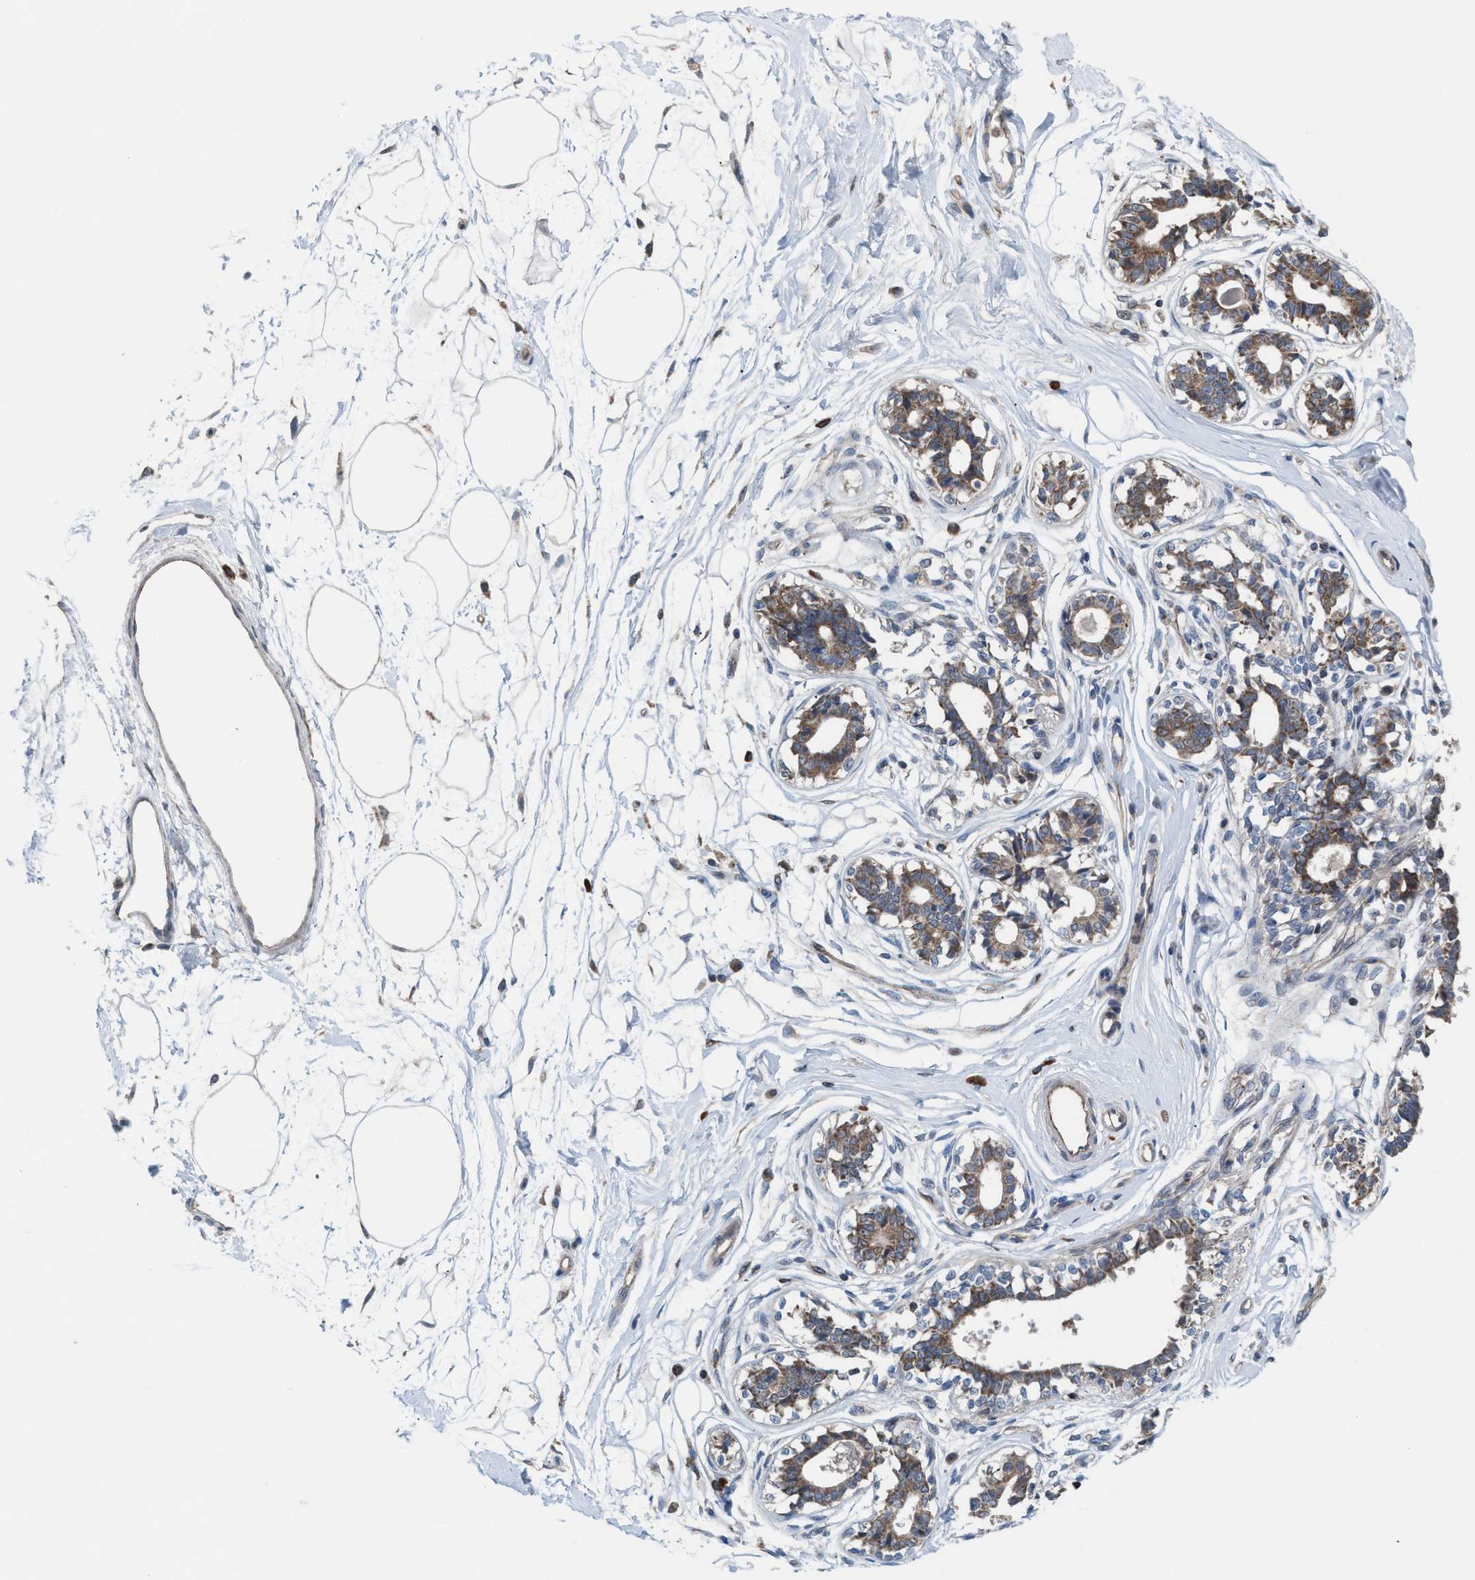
{"staining": {"intensity": "weak", "quantity": ">75%", "location": "cytoplasmic/membranous"}, "tissue": "breast", "cell_type": "Adipocytes", "image_type": "normal", "snomed": [{"axis": "morphology", "description": "Normal tissue, NOS"}, {"axis": "topography", "description": "Breast"}], "caption": "Immunohistochemistry (IHC) photomicrograph of unremarkable human breast stained for a protein (brown), which exhibits low levels of weak cytoplasmic/membranous positivity in approximately >75% of adipocytes.", "gene": "MRM1", "patient": {"sex": "female", "age": 45}}